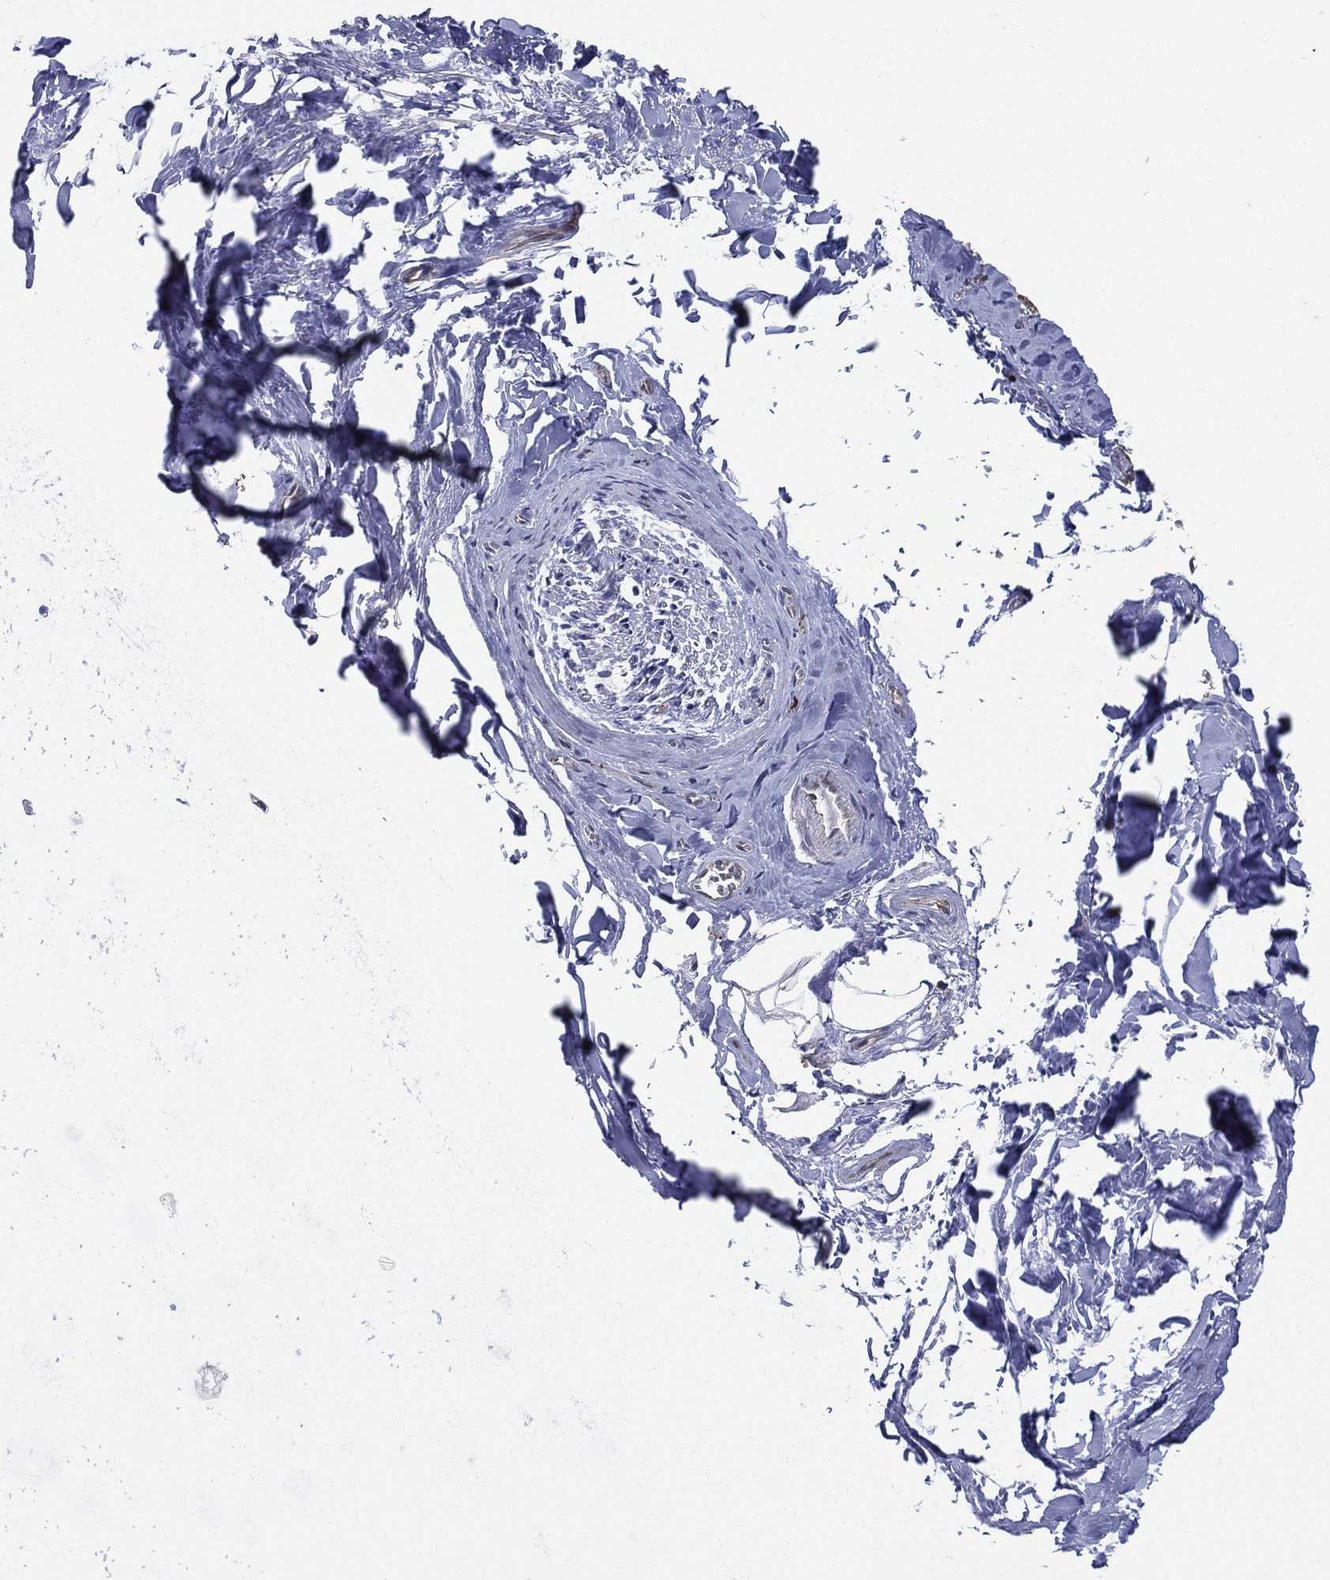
{"staining": {"intensity": "negative", "quantity": "none", "location": "none"}, "tissue": "soft tissue", "cell_type": "Fibroblasts", "image_type": "normal", "snomed": [{"axis": "morphology", "description": "Normal tissue, NOS"}, {"axis": "morphology", "description": "Squamous cell carcinoma, NOS"}, {"axis": "topography", "description": "Cartilage tissue"}, {"axis": "topography", "description": "Lung"}], "caption": "An immunohistochemistry (IHC) photomicrograph of benign soft tissue is shown. There is no staining in fibroblasts of soft tissue.", "gene": "SMPD3", "patient": {"sex": "male", "age": 66}}